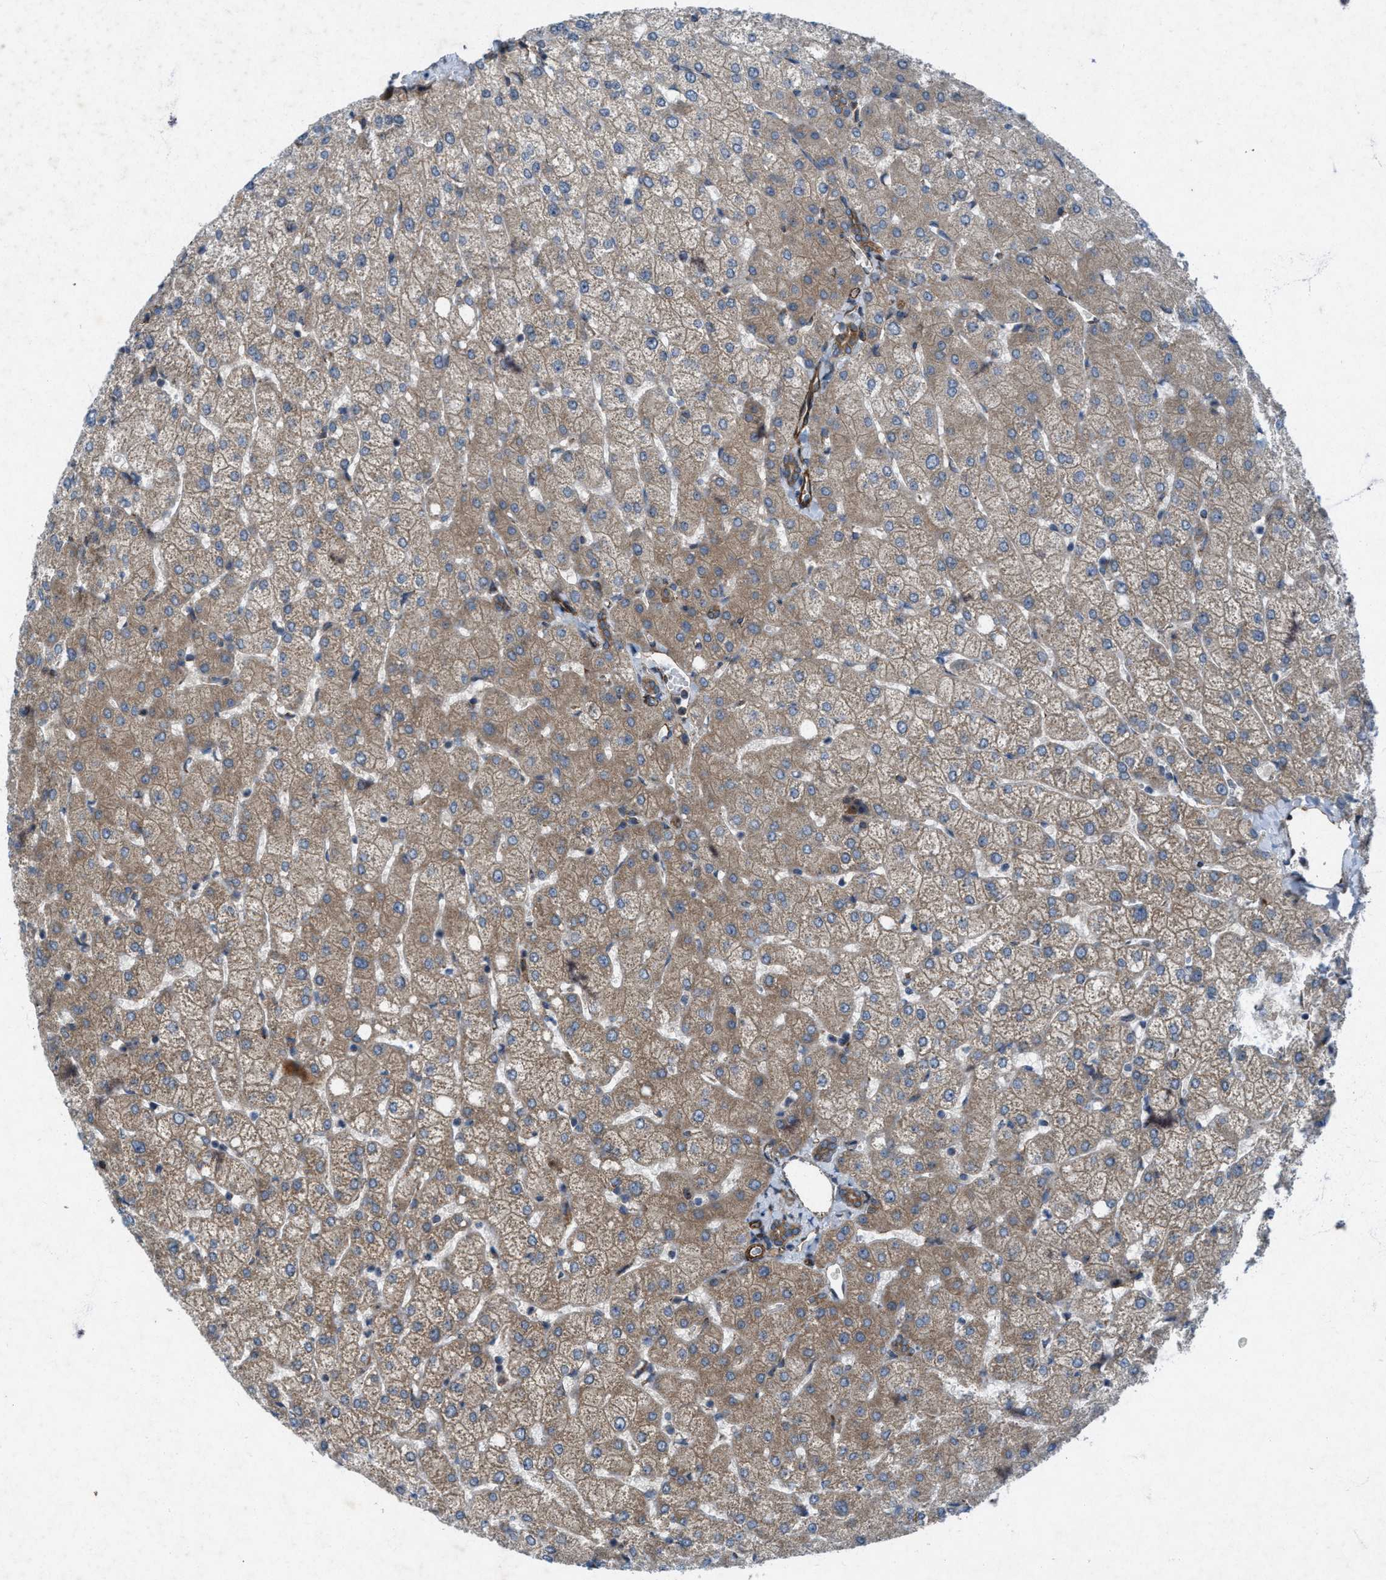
{"staining": {"intensity": "moderate", "quantity": ">75%", "location": "cytoplasmic/membranous"}, "tissue": "liver", "cell_type": "Cholangiocytes", "image_type": "normal", "snomed": [{"axis": "morphology", "description": "Normal tissue, NOS"}, {"axis": "topography", "description": "Liver"}], "caption": "High-magnification brightfield microscopy of normal liver stained with DAB (3,3'-diaminobenzidine) (brown) and counterstained with hematoxylin (blue). cholangiocytes exhibit moderate cytoplasmic/membranous expression is appreciated in approximately>75% of cells.", "gene": "URGCP", "patient": {"sex": "female", "age": 54}}